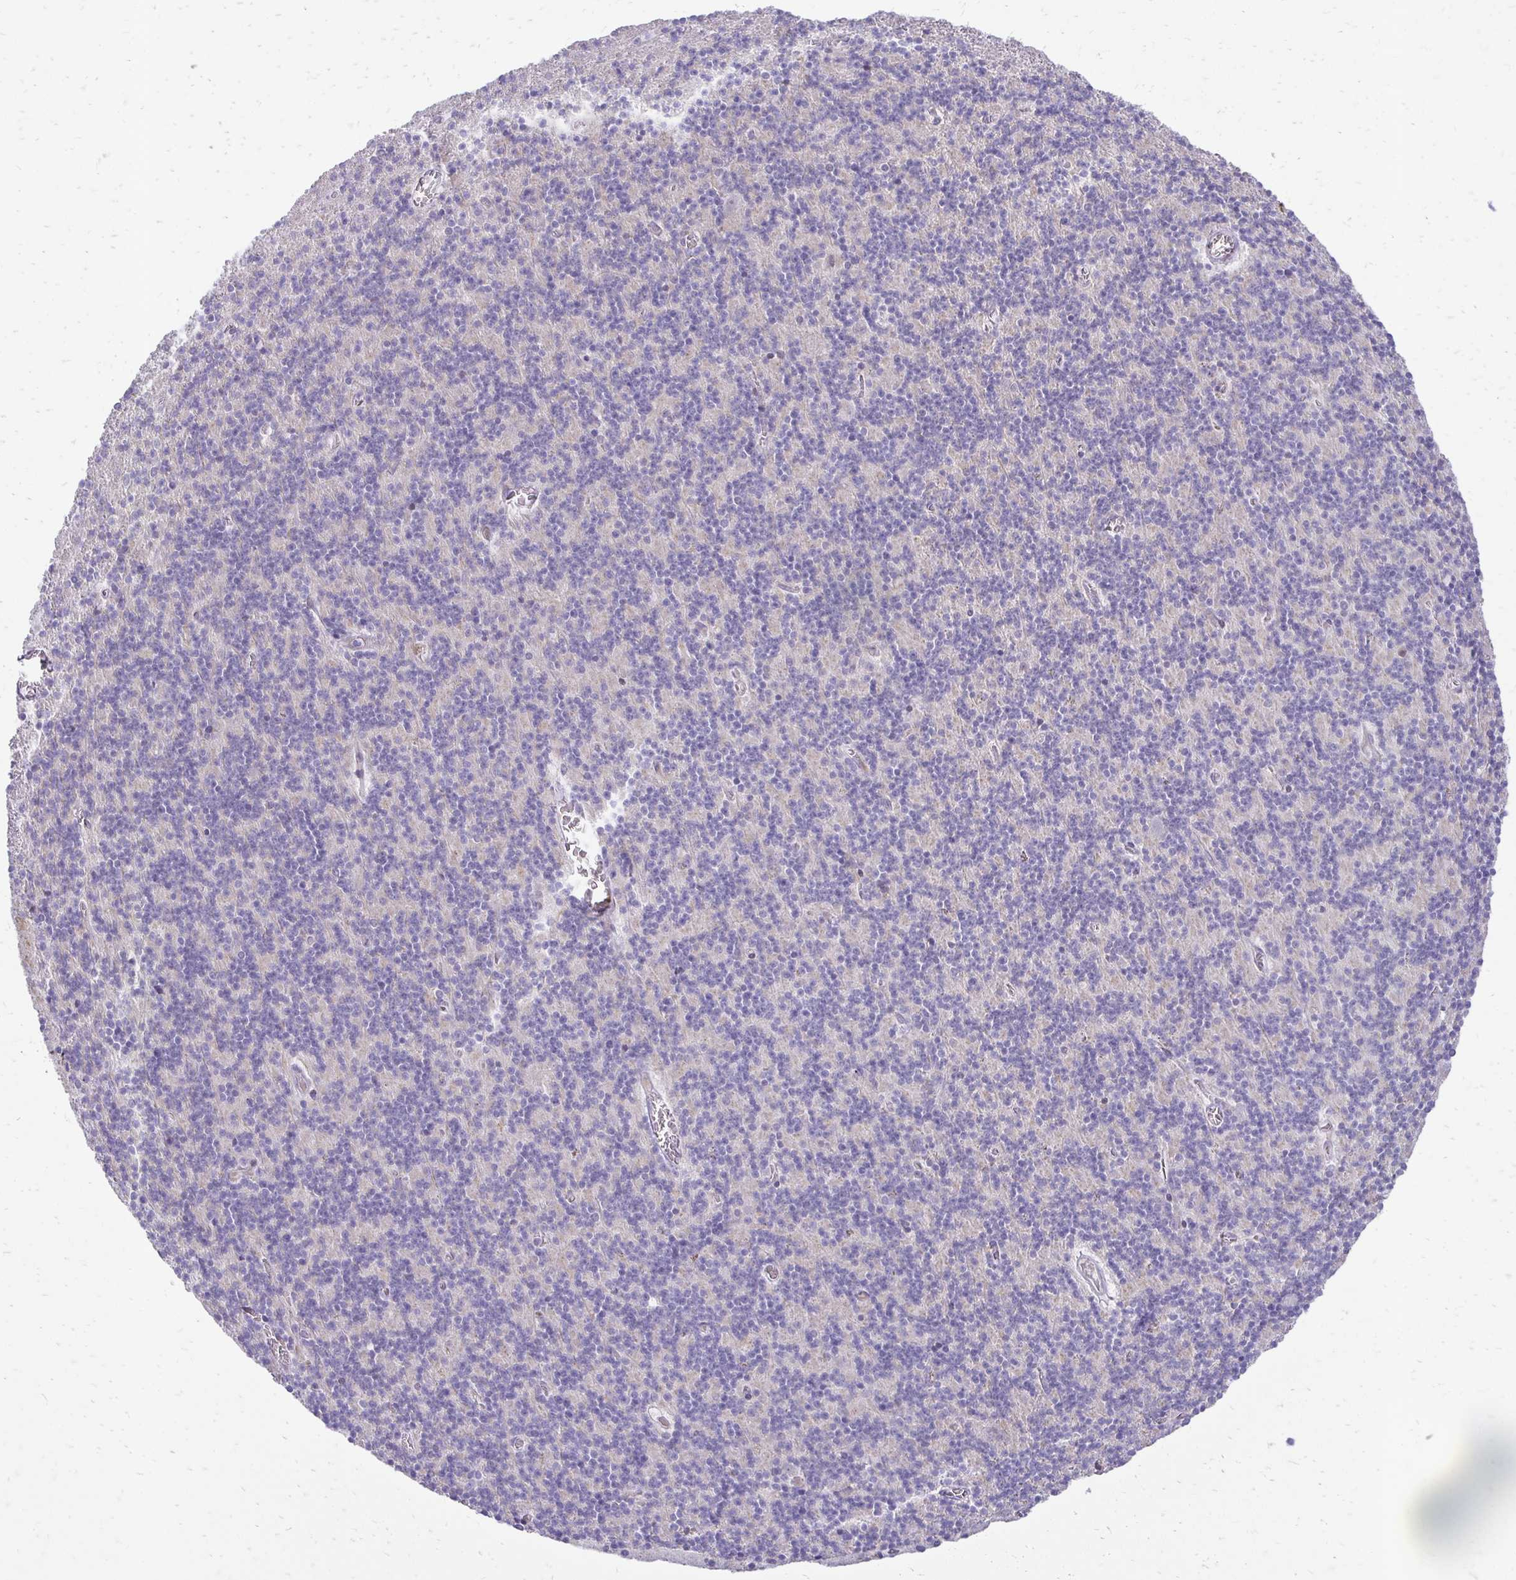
{"staining": {"intensity": "weak", "quantity": "<25%", "location": "cytoplasmic/membranous"}, "tissue": "cerebellum", "cell_type": "Cells in granular layer", "image_type": "normal", "snomed": [{"axis": "morphology", "description": "Normal tissue, NOS"}, {"axis": "topography", "description": "Cerebellum"}], "caption": "Immunohistochemical staining of normal human cerebellum shows no significant staining in cells in granular layer.", "gene": "EPYC", "patient": {"sex": "male", "age": 70}}